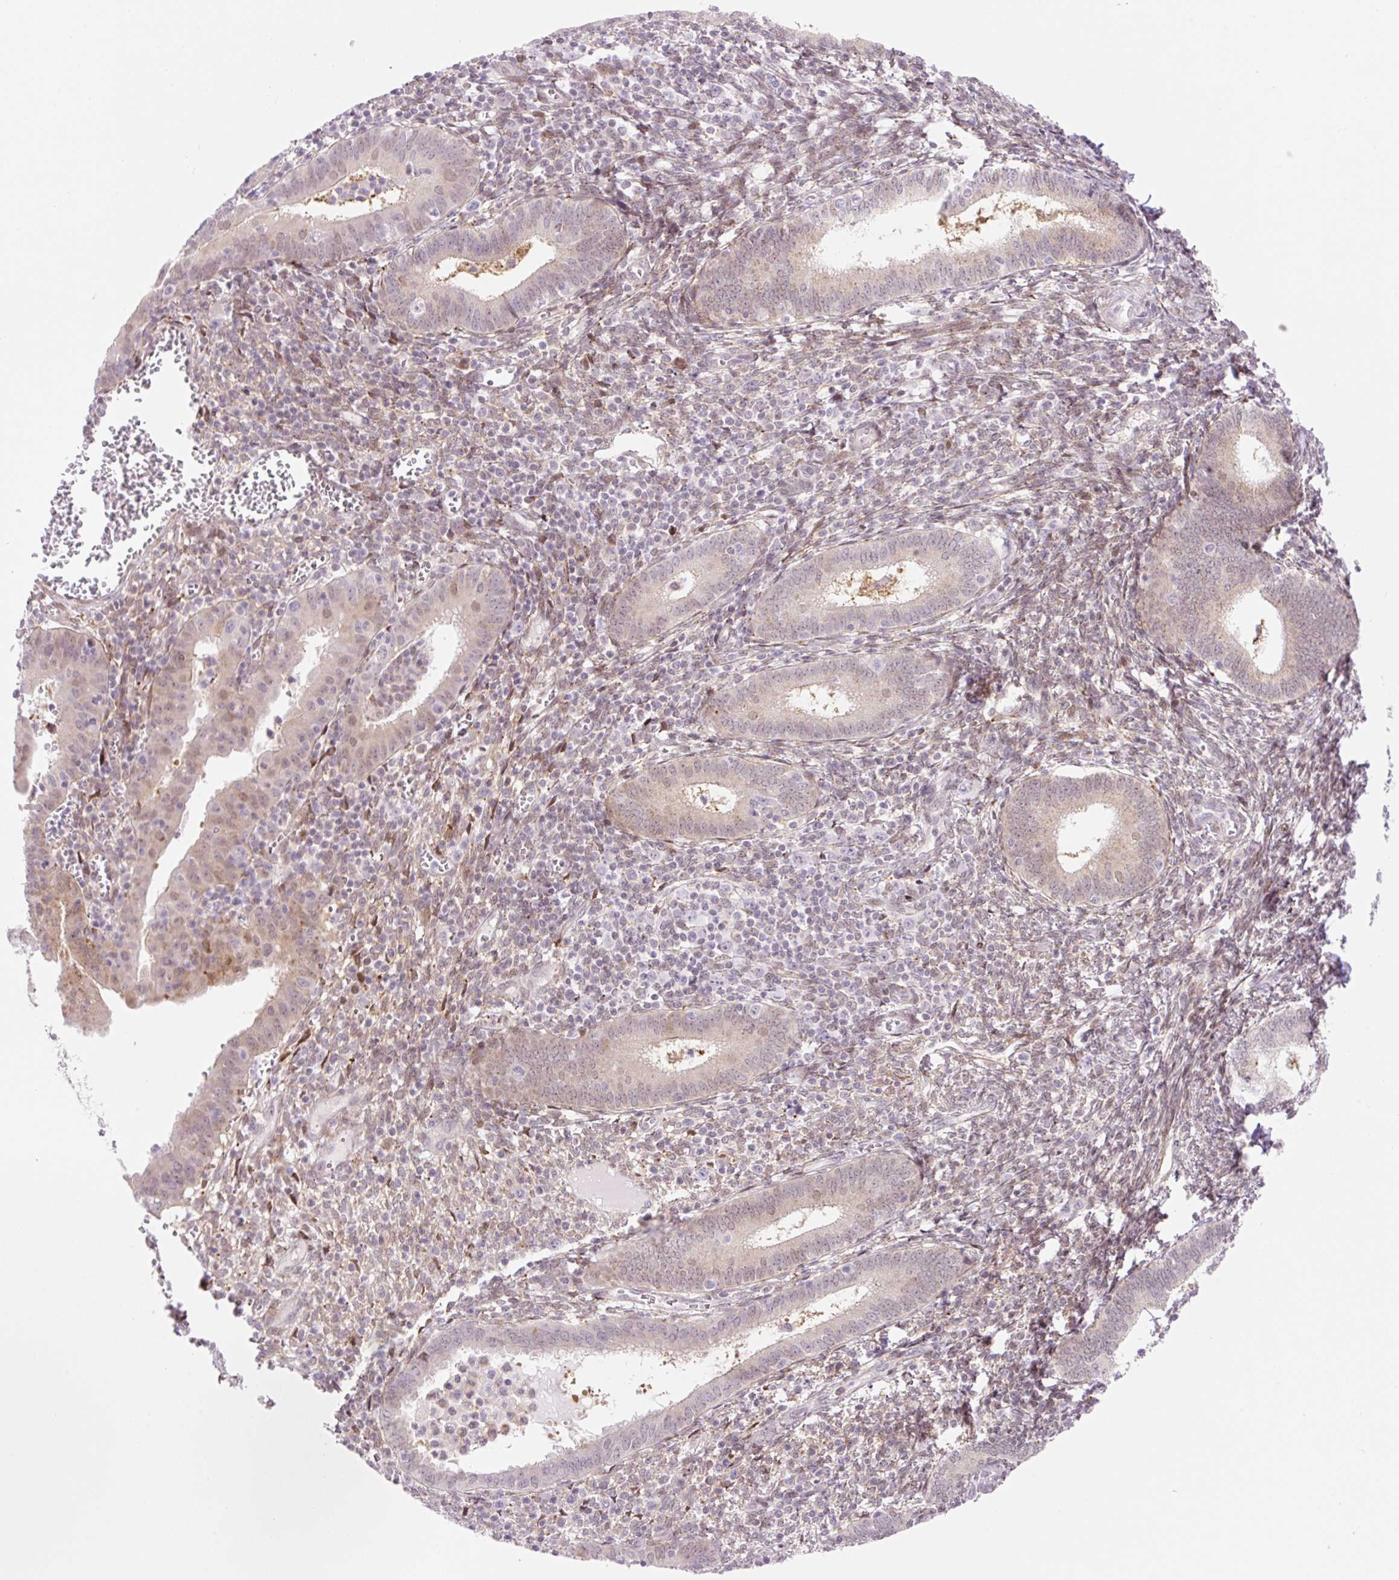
{"staining": {"intensity": "weak", "quantity": "<25%", "location": "nuclear"}, "tissue": "endometrium", "cell_type": "Cells in endometrial stroma", "image_type": "normal", "snomed": [{"axis": "morphology", "description": "Normal tissue, NOS"}, {"axis": "topography", "description": "Endometrium"}], "caption": "DAB immunohistochemical staining of unremarkable human endometrium demonstrates no significant expression in cells in endometrial stroma. (IHC, brightfield microscopy, high magnification).", "gene": "ENSG00000264668", "patient": {"sex": "female", "age": 41}}